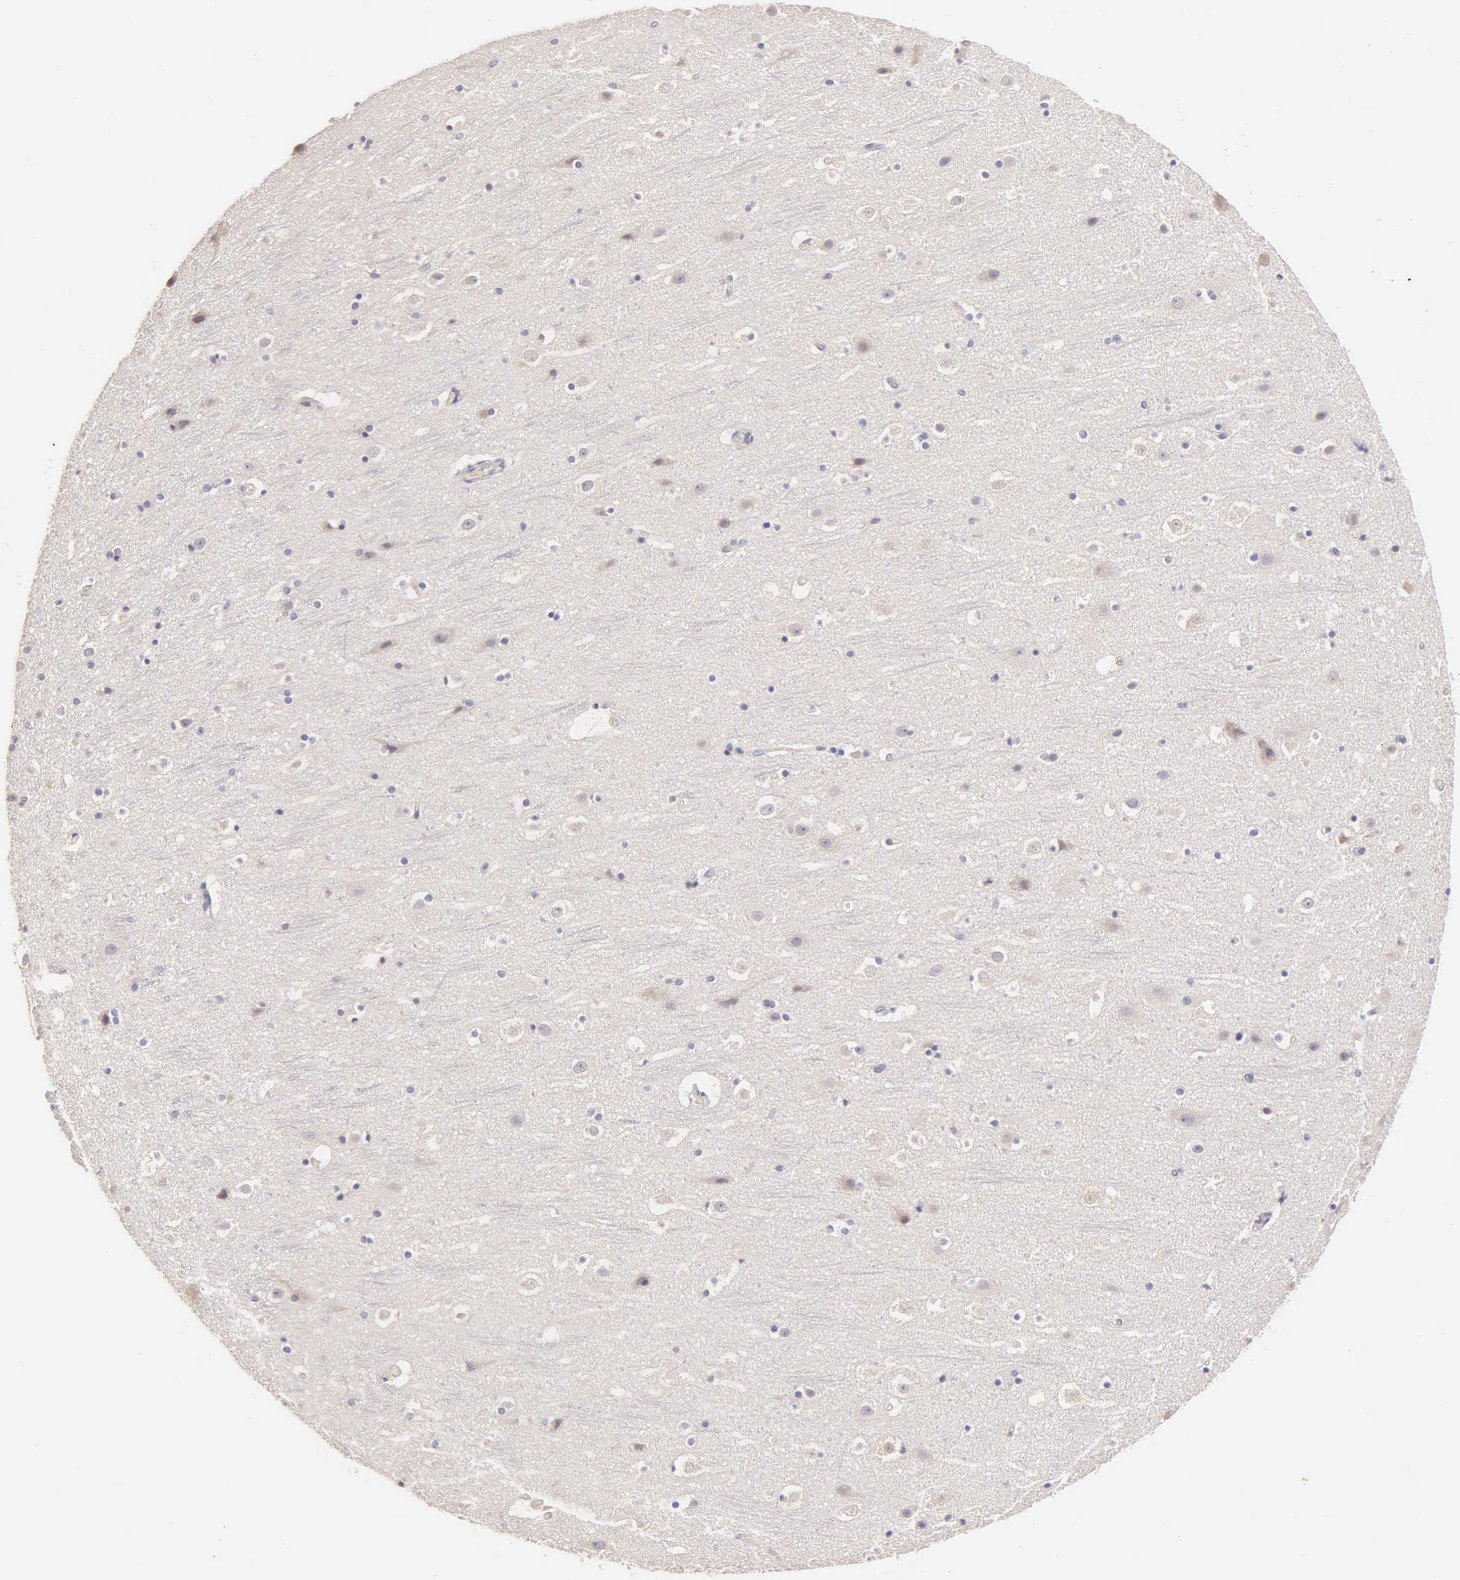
{"staining": {"intensity": "negative", "quantity": "none", "location": "none"}, "tissue": "cerebral cortex", "cell_type": "Endothelial cells", "image_type": "normal", "snomed": [{"axis": "morphology", "description": "Normal tissue, NOS"}, {"axis": "topography", "description": "Cerebral cortex"}], "caption": "Immunohistochemistry (IHC) histopathology image of normal cerebral cortex stained for a protein (brown), which reveals no expression in endothelial cells. The staining is performed using DAB (3,3'-diaminobenzidine) brown chromogen with nuclei counter-stained in using hematoxylin.", "gene": "ESR1", "patient": {"sex": "male", "age": 45}}